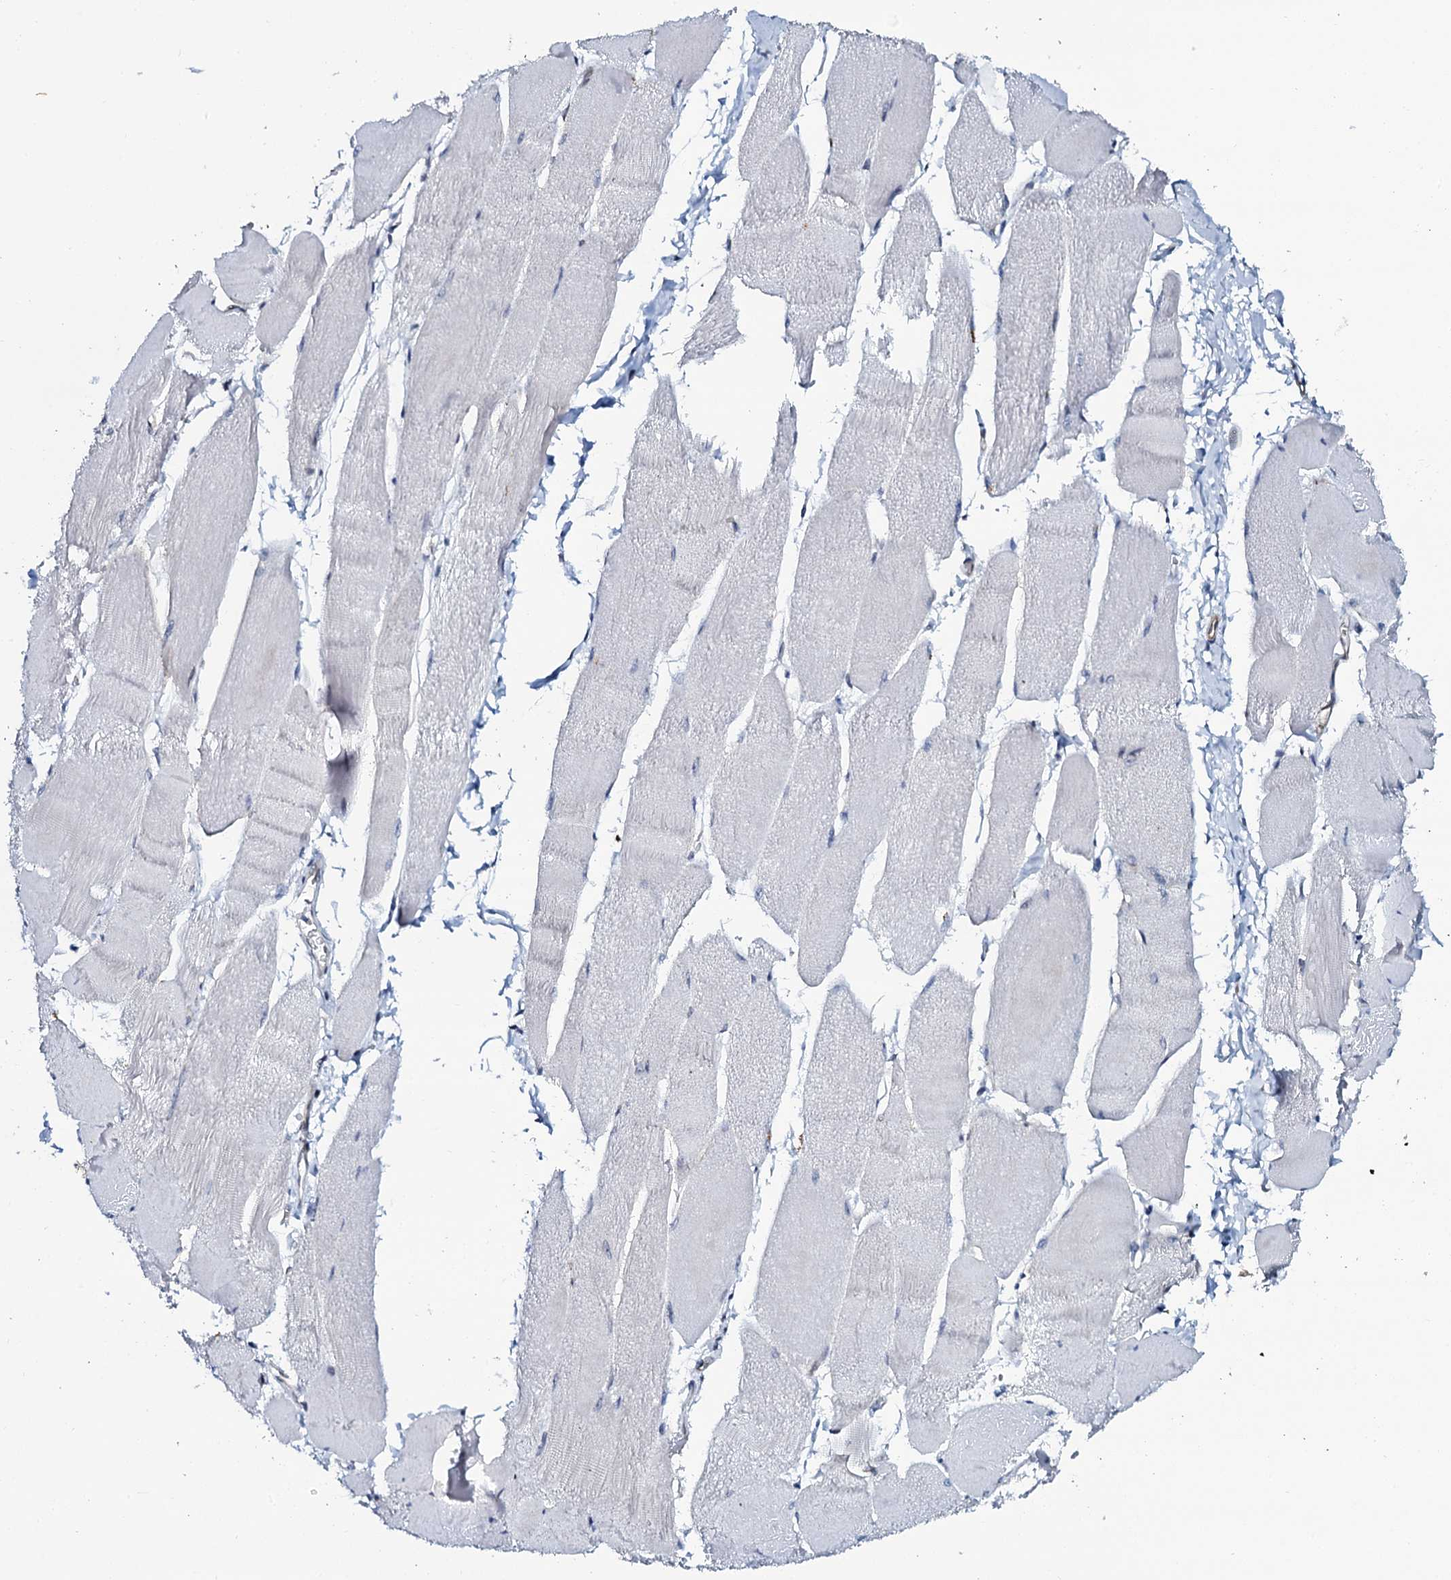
{"staining": {"intensity": "negative", "quantity": "none", "location": "none"}, "tissue": "skeletal muscle", "cell_type": "Myocytes", "image_type": "normal", "snomed": [{"axis": "morphology", "description": "Normal tissue, NOS"}, {"axis": "morphology", "description": "Basal cell carcinoma"}, {"axis": "topography", "description": "Skeletal muscle"}], "caption": "The IHC image has no significant expression in myocytes of skeletal muscle. (Stains: DAB (3,3'-diaminobenzidine) immunohistochemistry (IHC) with hematoxylin counter stain, Microscopy: brightfield microscopy at high magnification).", "gene": "C10orf88", "patient": {"sex": "female", "age": 64}}